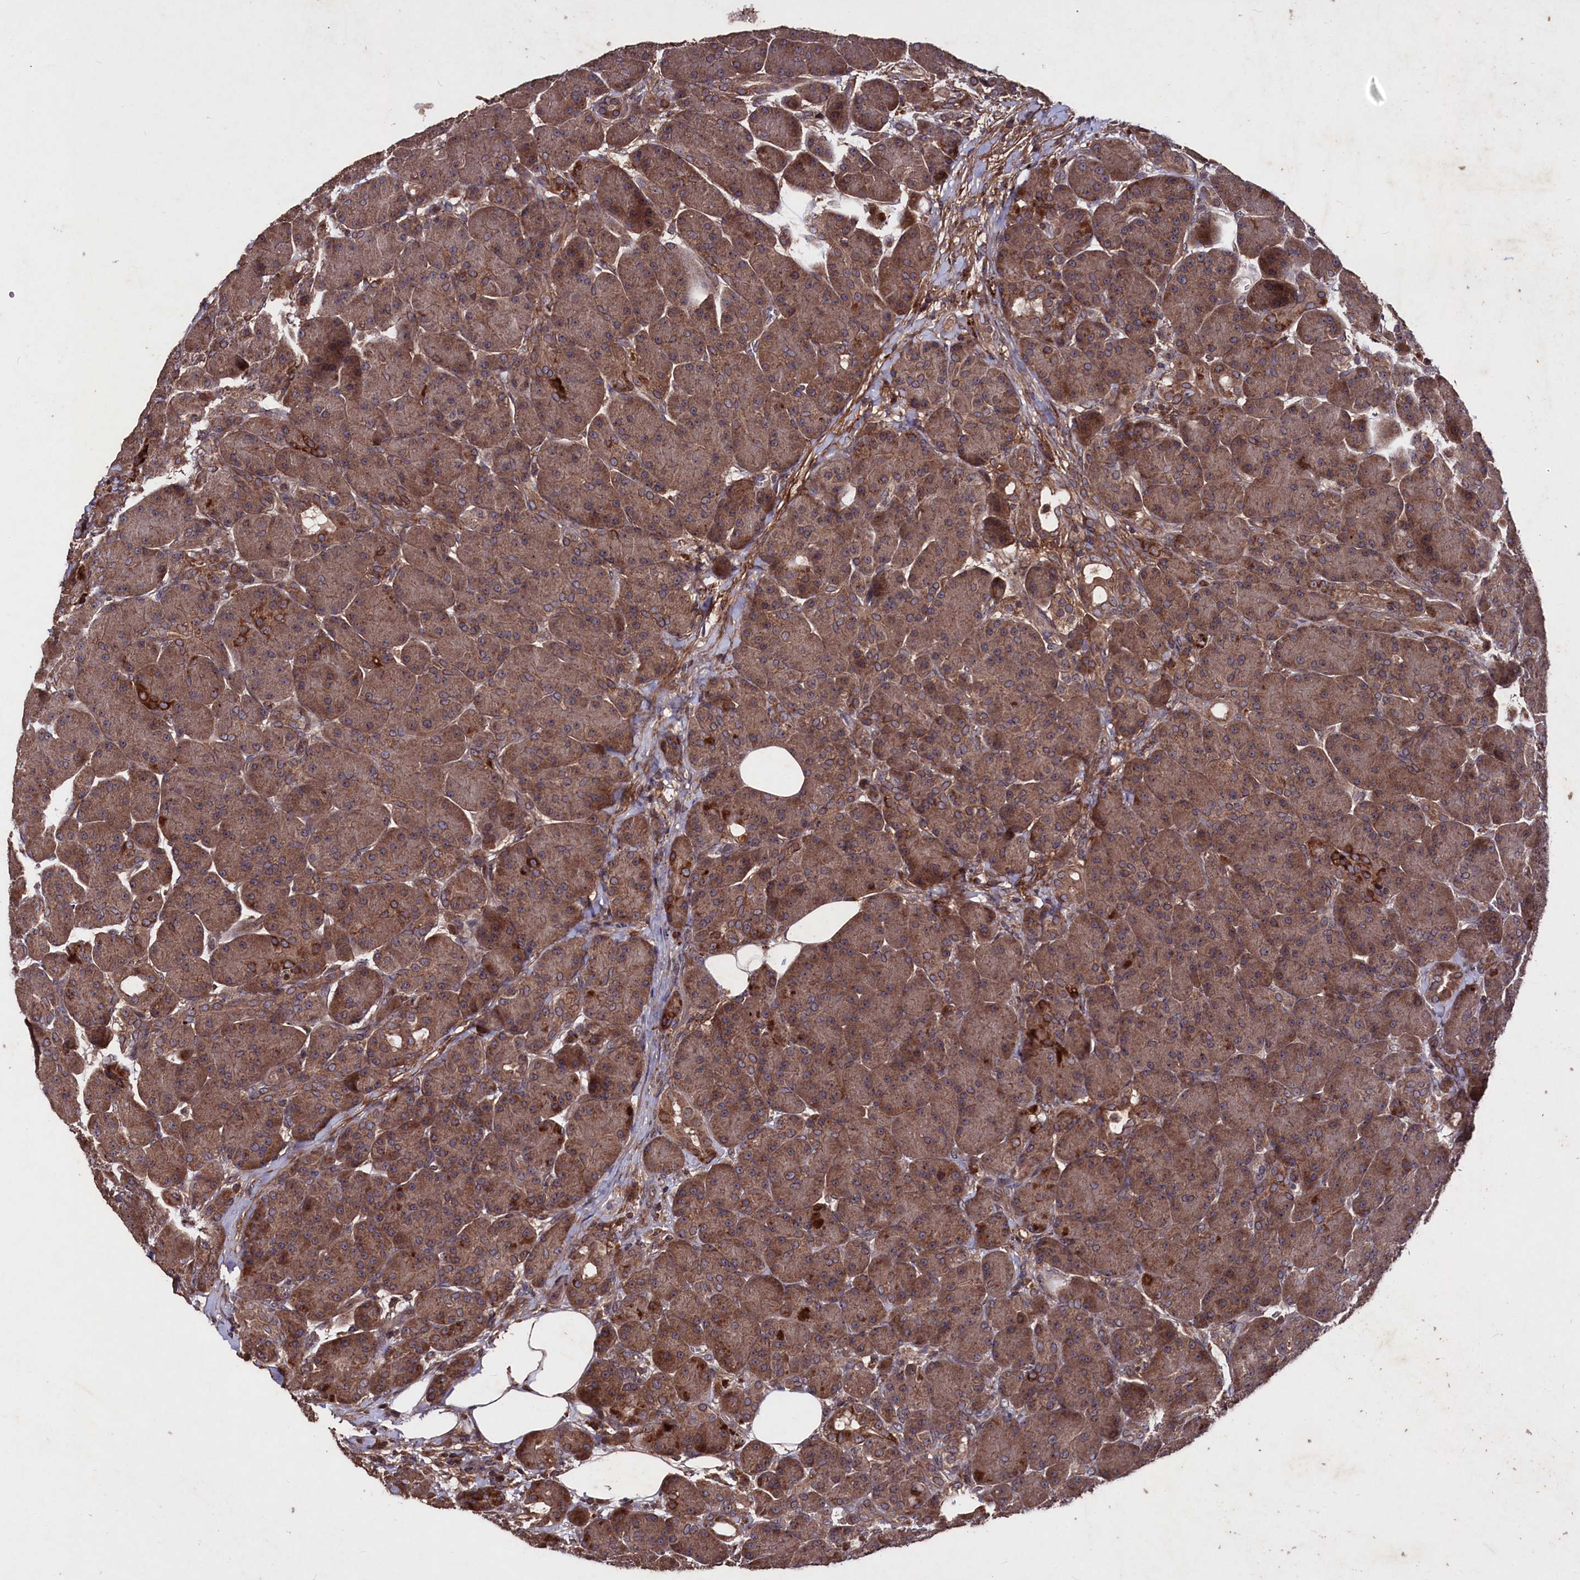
{"staining": {"intensity": "moderate", "quantity": ">75%", "location": "cytoplasmic/membranous"}, "tissue": "pancreas", "cell_type": "Exocrine glandular cells", "image_type": "normal", "snomed": [{"axis": "morphology", "description": "Normal tissue, NOS"}, {"axis": "topography", "description": "Pancreas"}], "caption": "Protein expression analysis of normal human pancreas reveals moderate cytoplasmic/membranous positivity in about >75% of exocrine glandular cells. (IHC, brightfield microscopy, high magnification).", "gene": "MYO1H", "patient": {"sex": "male", "age": 63}}